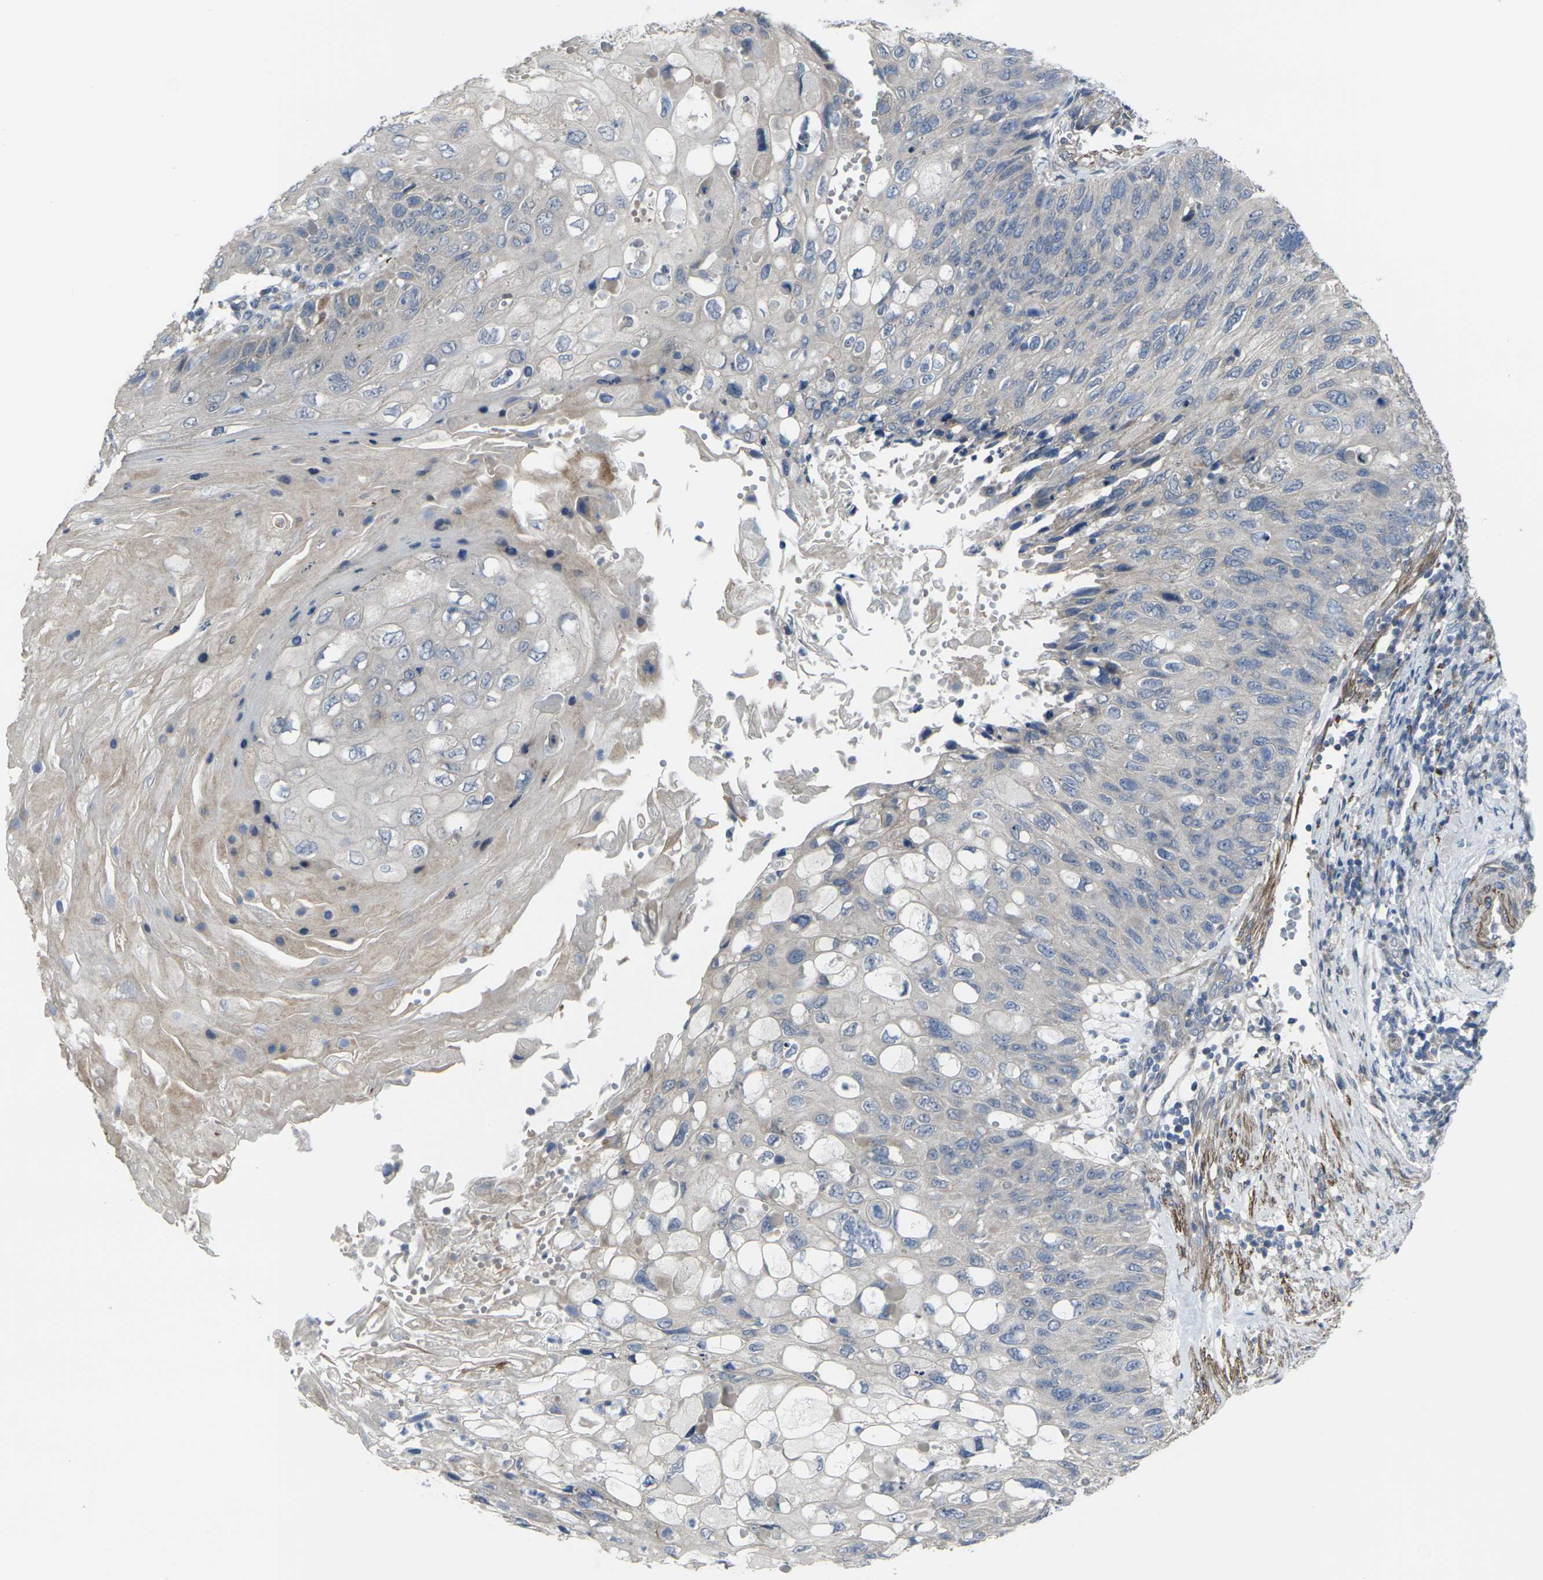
{"staining": {"intensity": "weak", "quantity": "<25%", "location": "cytoplasmic/membranous"}, "tissue": "cervical cancer", "cell_type": "Tumor cells", "image_type": "cancer", "snomed": [{"axis": "morphology", "description": "Squamous cell carcinoma, NOS"}, {"axis": "topography", "description": "Cervix"}], "caption": "Squamous cell carcinoma (cervical) stained for a protein using IHC displays no staining tumor cells.", "gene": "CCR10", "patient": {"sex": "female", "age": 70}}